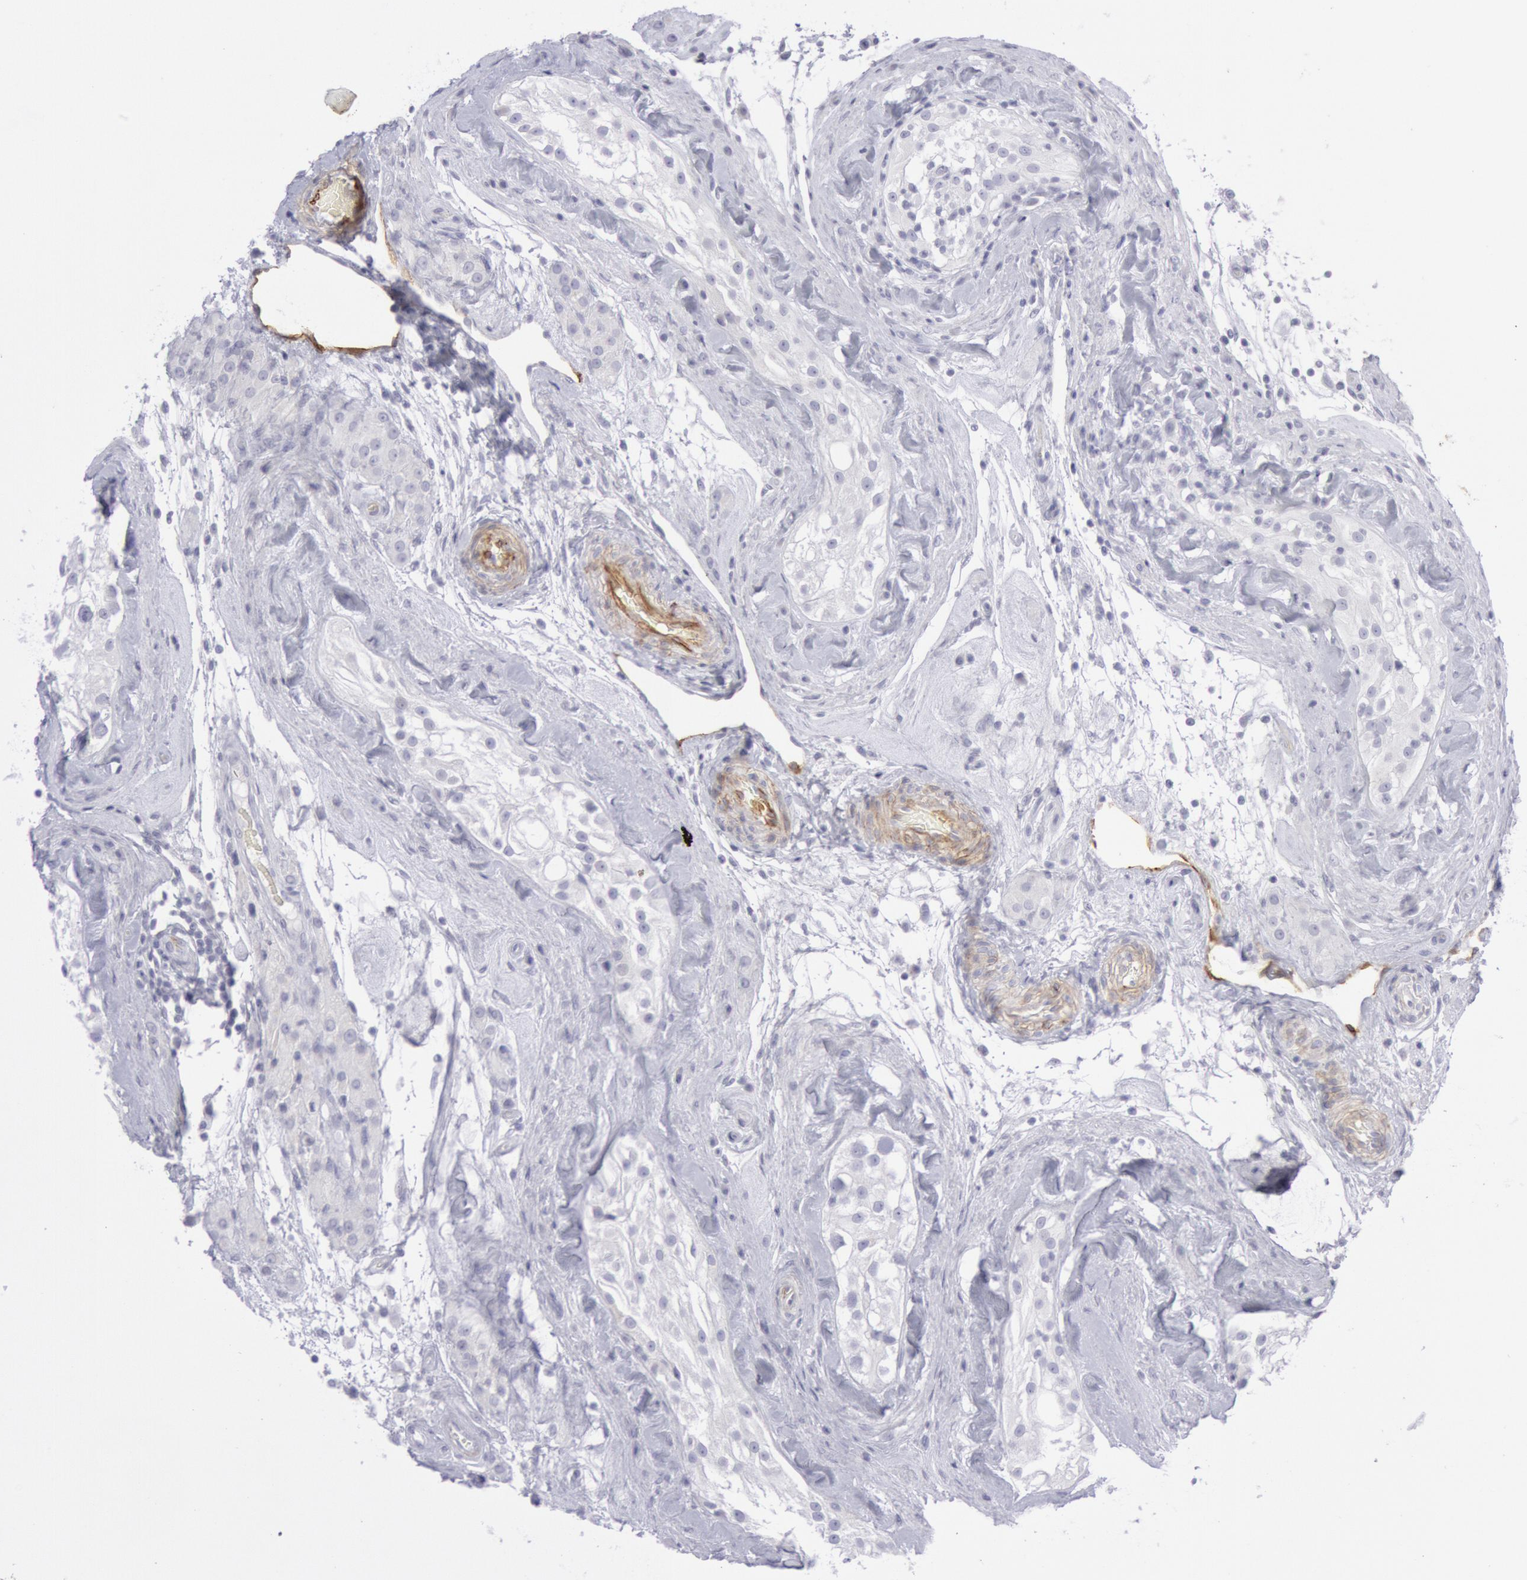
{"staining": {"intensity": "negative", "quantity": "none", "location": "none"}, "tissue": "testis", "cell_type": "Cells in seminiferous ducts", "image_type": "normal", "snomed": [{"axis": "morphology", "description": "Normal tissue, NOS"}, {"axis": "topography", "description": "Testis"}], "caption": "Immunohistochemical staining of benign testis shows no significant positivity in cells in seminiferous ducts.", "gene": "CDH13", "patient": {"sex": "male", "age": 46}}